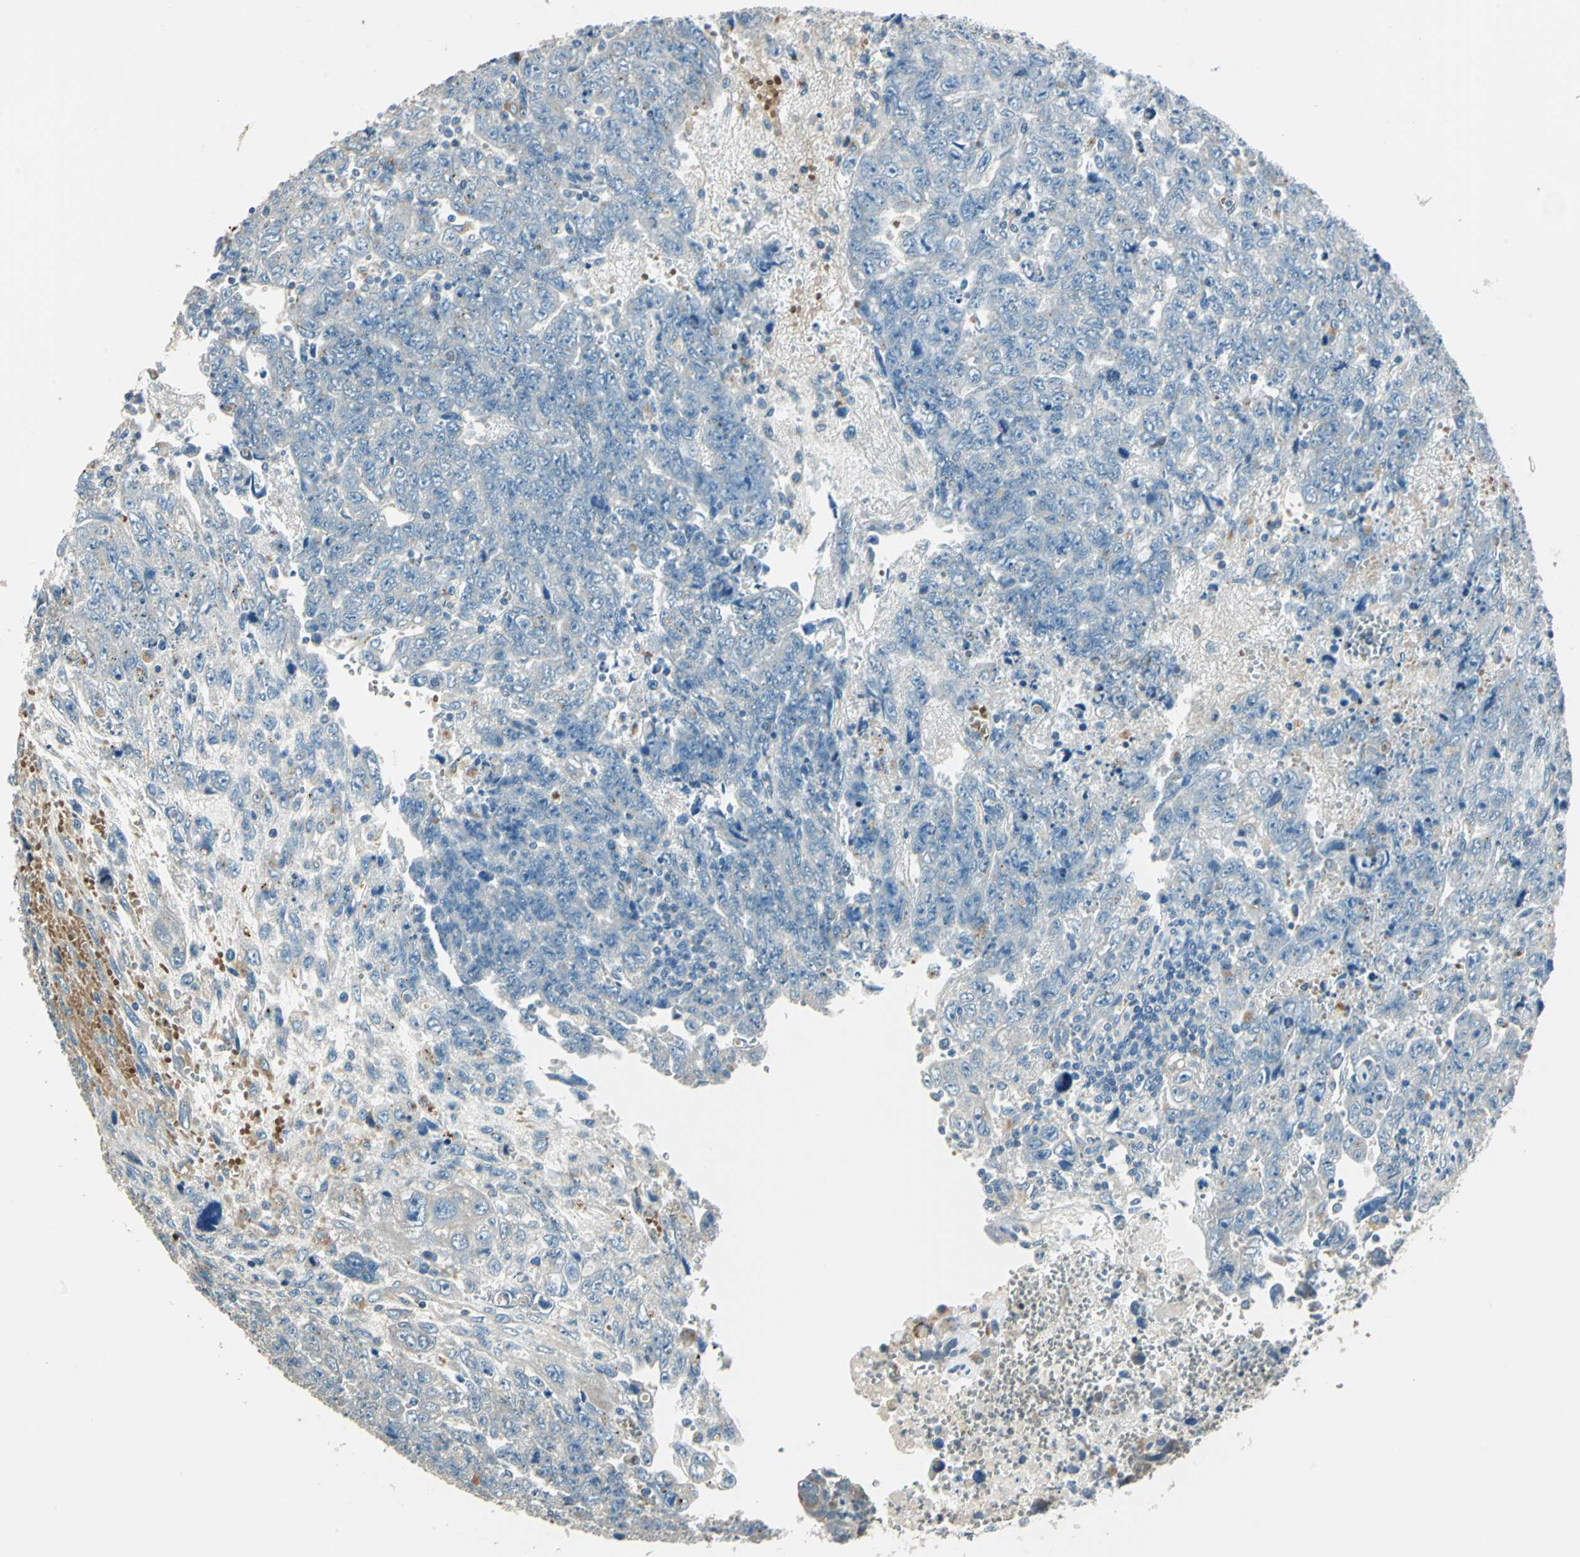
{"staining": {"intensity": "negative", "quantity": "none", "location": "none"}, "tissue": "testis cancer", "cell_type": "Tumor cells", "image_type": "cancer", "snomed": [{"axis": "morphology", "description": "Carcinoma, Embryonal, NOS"}, {"axis": "topography", "description": "Testis"}], "caption": "An IHC histopathology image of testis cancer is shown. There is no staining in tumor cells of testis cancer. Brightfield microscopy of IHC stained with DAB (brown) and hematoxylin (blue), captured at high magnification.", "gene": "NIT1", "patient": {"sex": "male", "age": 28}}